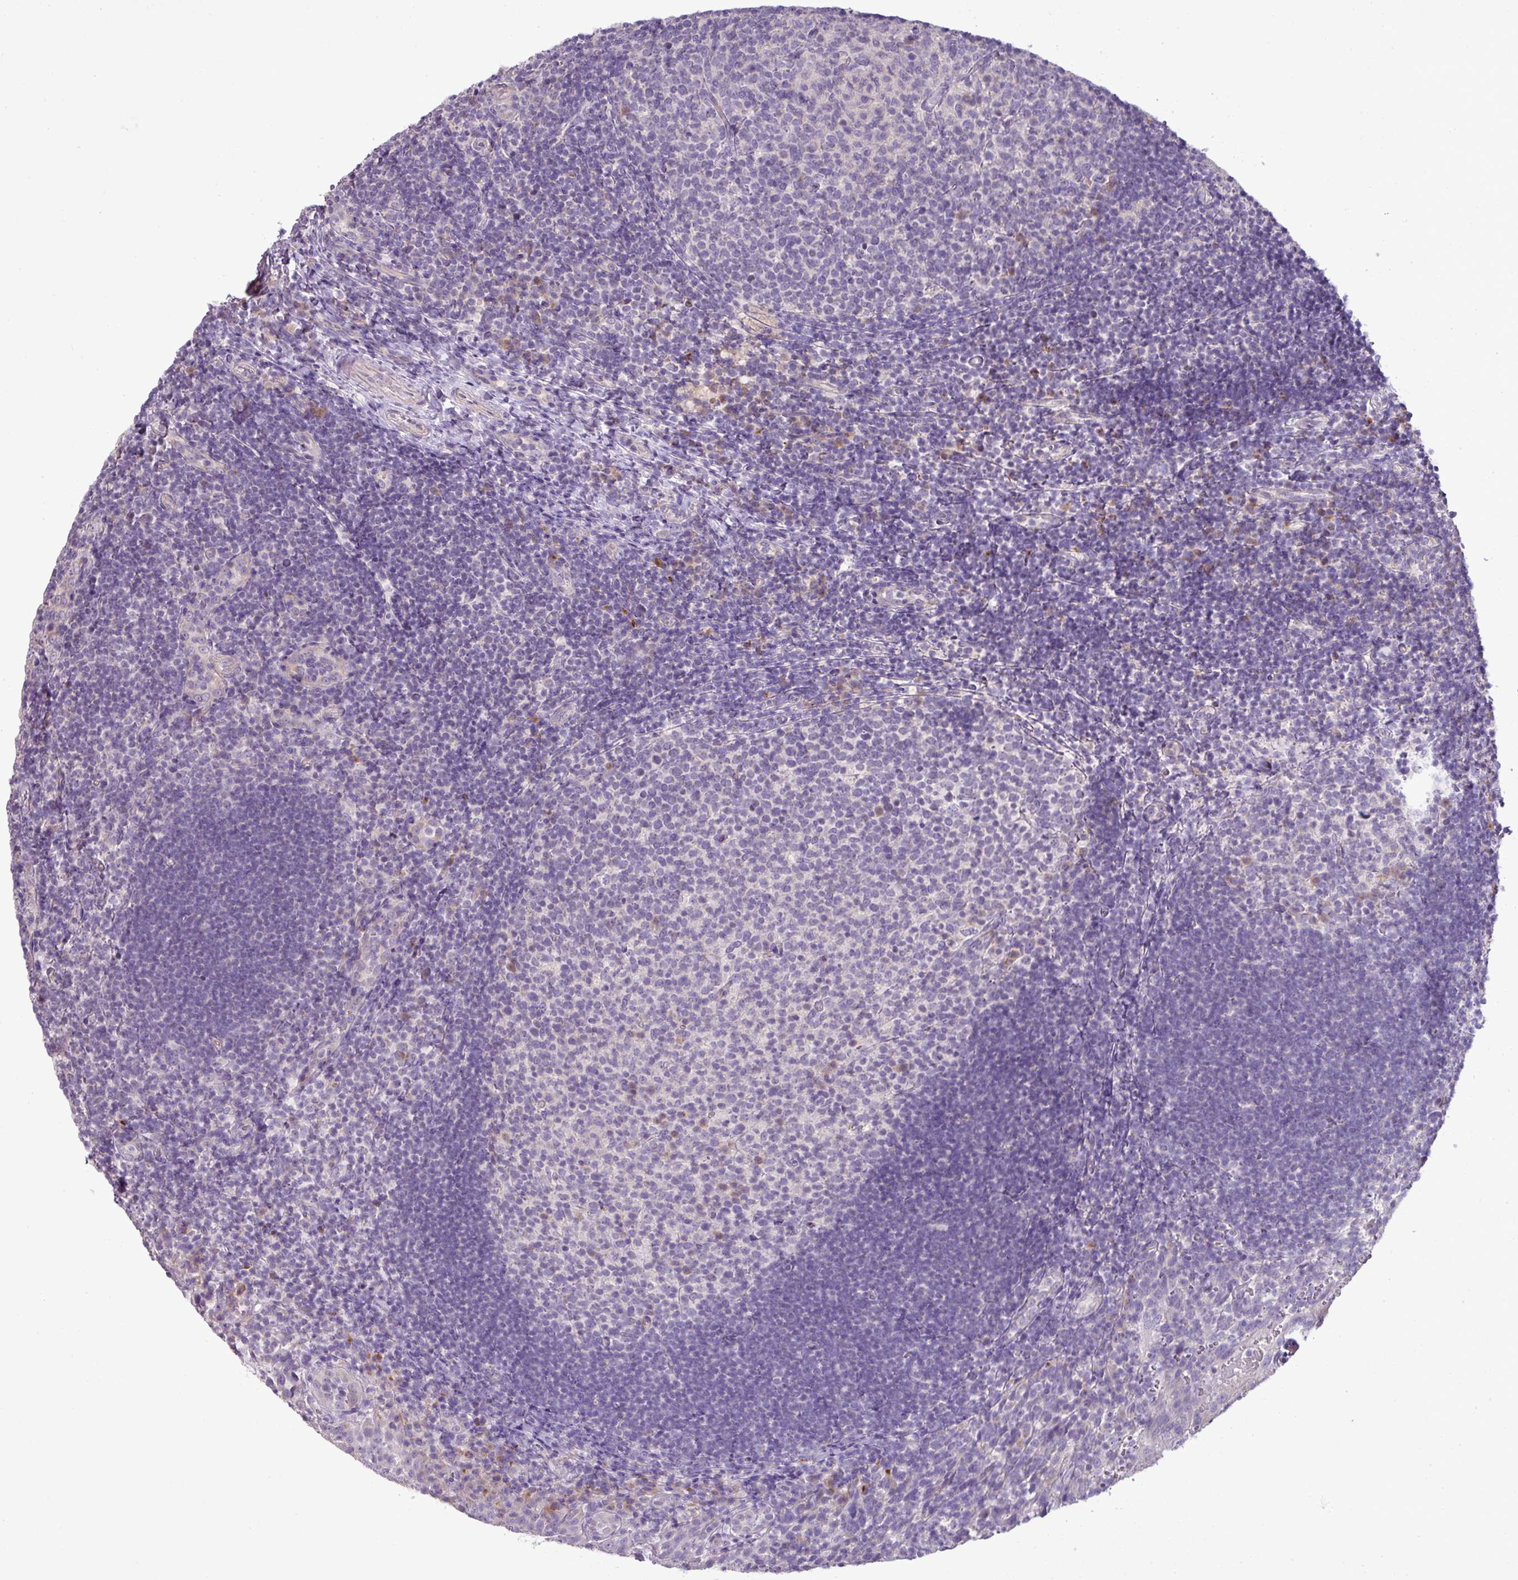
{"staining": {"intensity": "weak", "quantity": "<25%", "location": "cytoplasmic/membranous"}, "tissue": "tonsil", "cell_type": "Germinal center cells", "image_type": "normal", "snomed": [{"axis": "morphology", "description": "Normal tissue, NOS"}, {"axis": "topography", "description": "Tonsil"}], "caption": "This is an immunohistochemistry (IHC) histopathology image of normal tonsil. There is no expression in germinal center cells.", "gene": "BRINP2", "patient": {"sex": "female", "age": 10}}